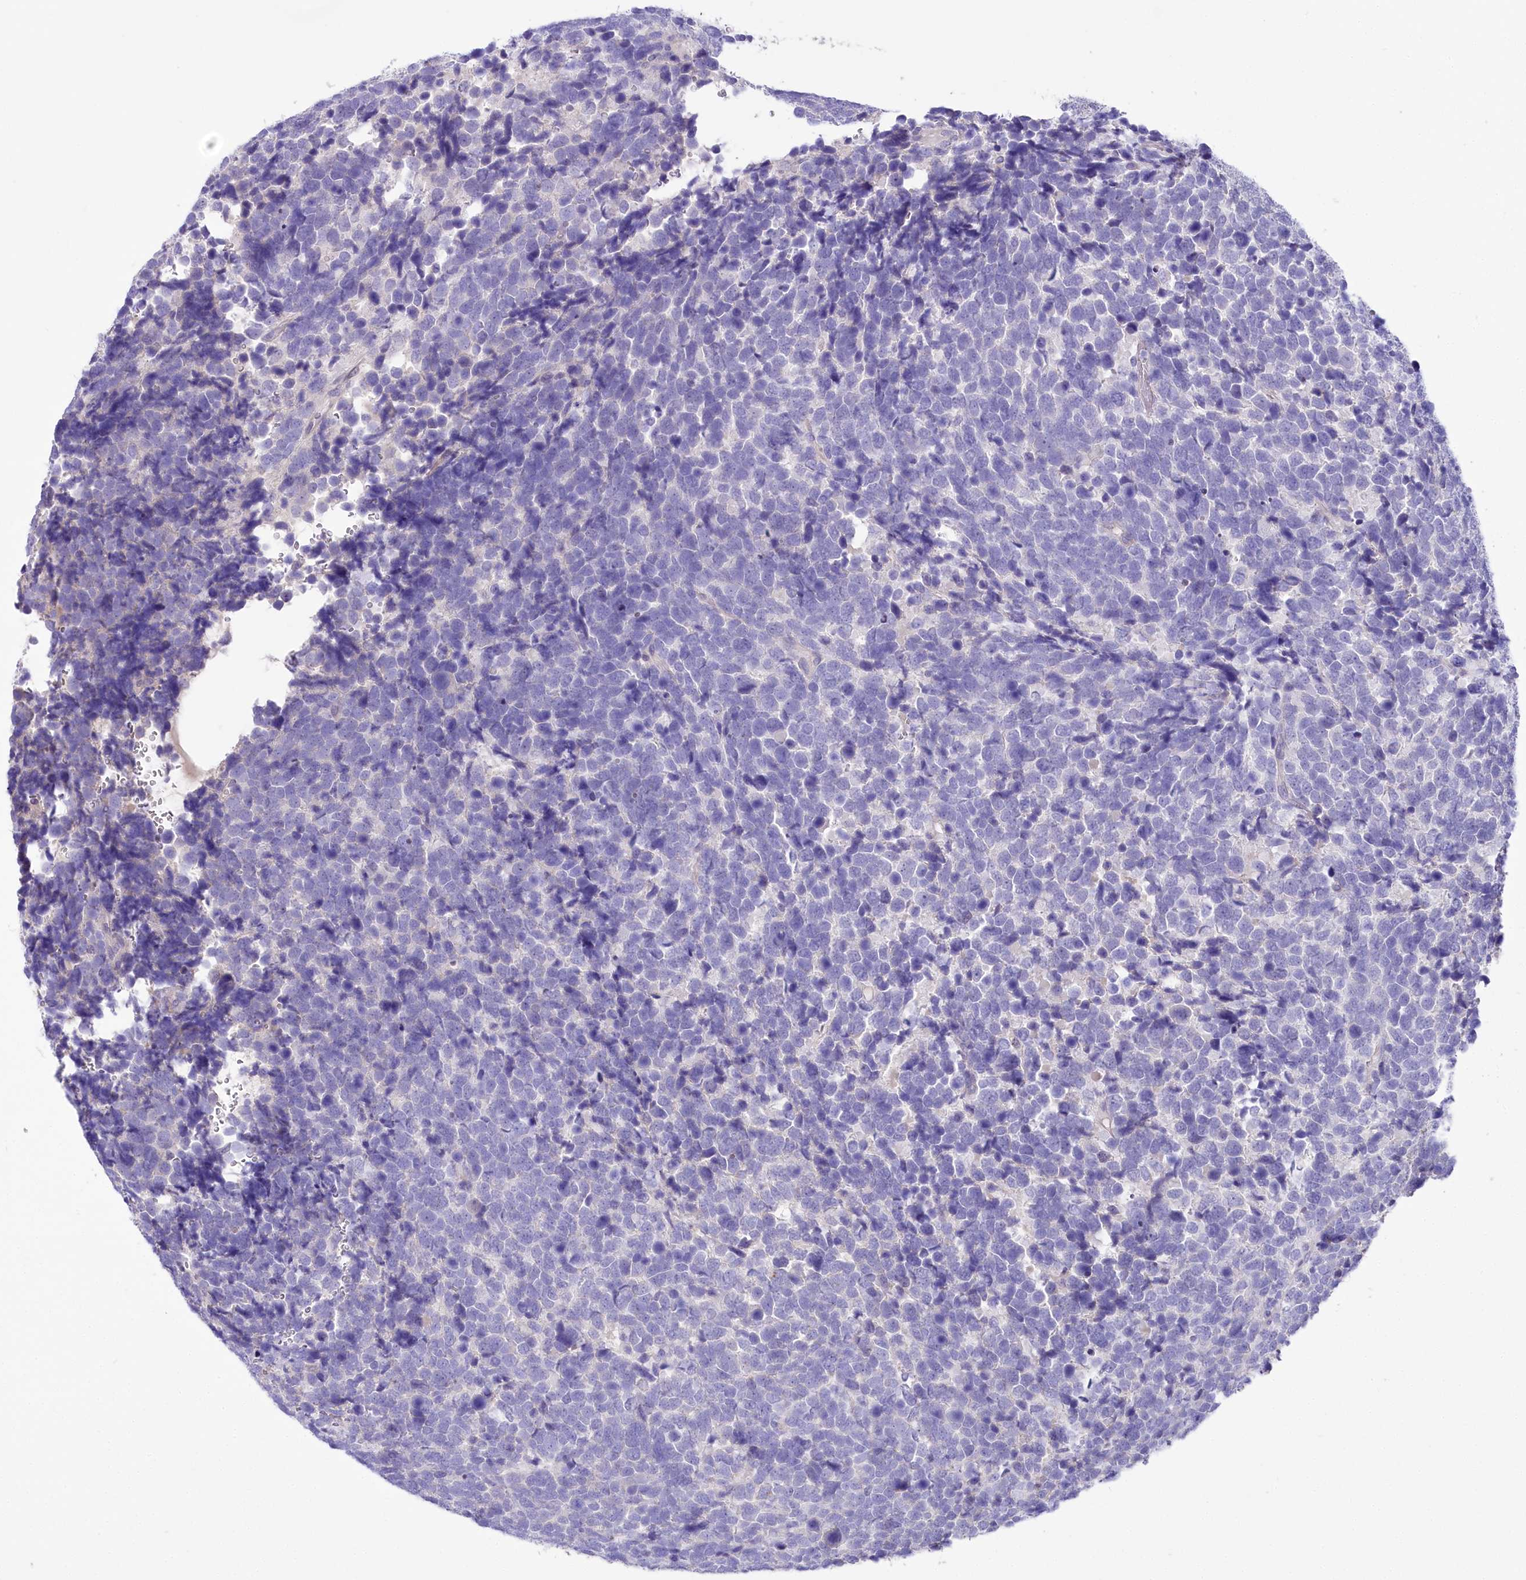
{"staining": {"intensity": "negative", "quantity": "none", "location": "none"}, "tissue": "urothelial cancer", "cell_type": "Tumor cells", "image_type": "cancer", "snomed": [{"axis": "morphology", "description": "Urothelial carcinoma, High grade"}, {"axis": "topography", "description": "Urinary bladder"}], "caption": "Tumor cells show no significant positivity in urothelial cancer.", "gene": "CEP164", "patient": {"sex": "female", "age": 82}}